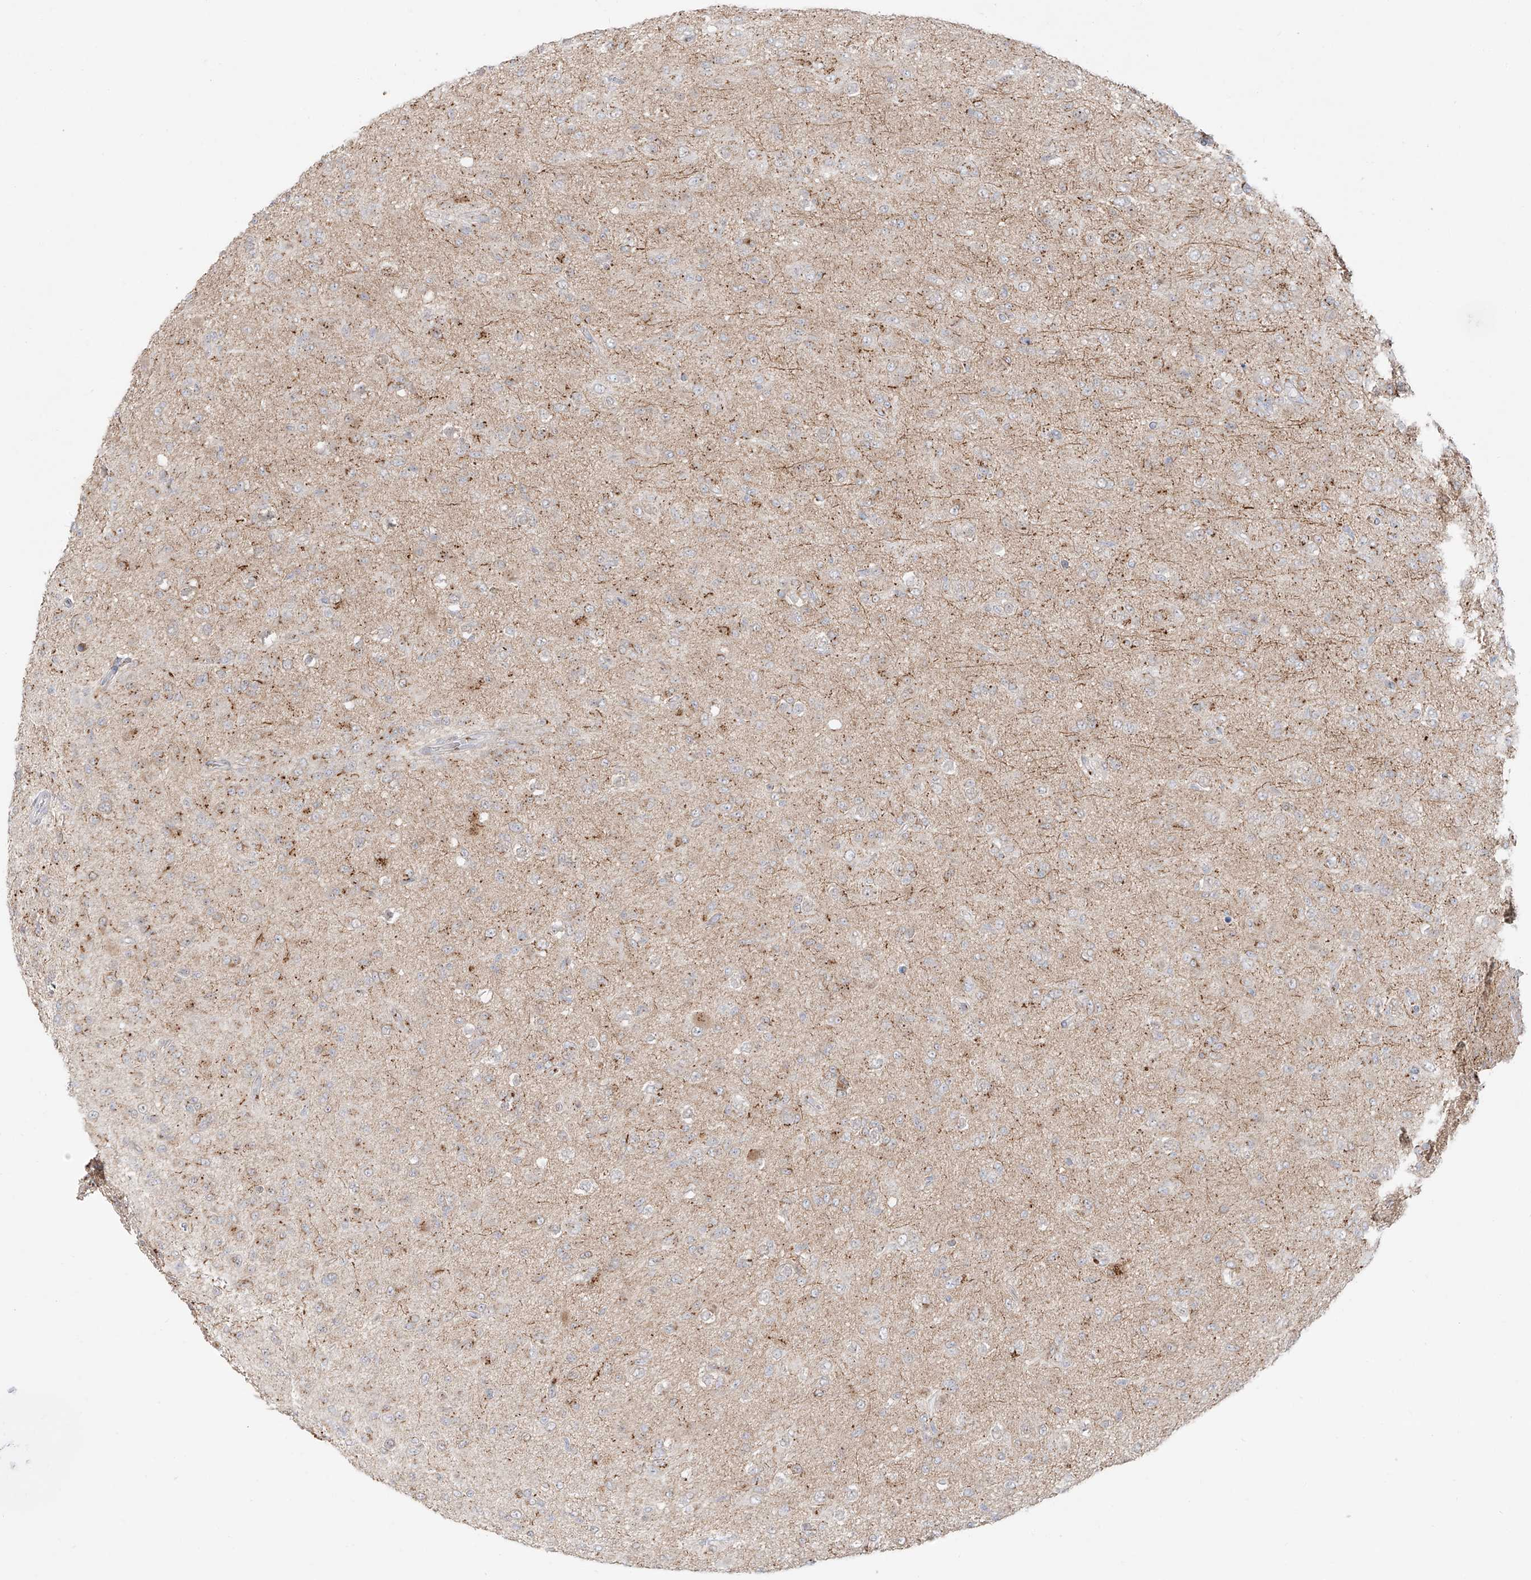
{"staining": {"intensity": "weak", "quantity": "25%-75%", "location": "cytoplasmic/membranous"}, "tissue": "glioma", "cell_type": "Tumor cells", "image_type": "cancer", "snomed": [{"axis": "morphology", "description": "Glioma, malignant, Low grade"}, {"axis": "topography", "description": "Brain"}], "caption": "Brown immunohistochemical staining in human malignant glioma (low-grade) reveals weak cytoplasmic/membranous expression in approximately 25%-75% of tumor cells.", "gene": "BSDC1", "patient": {"sex": "male", "age": 65}}